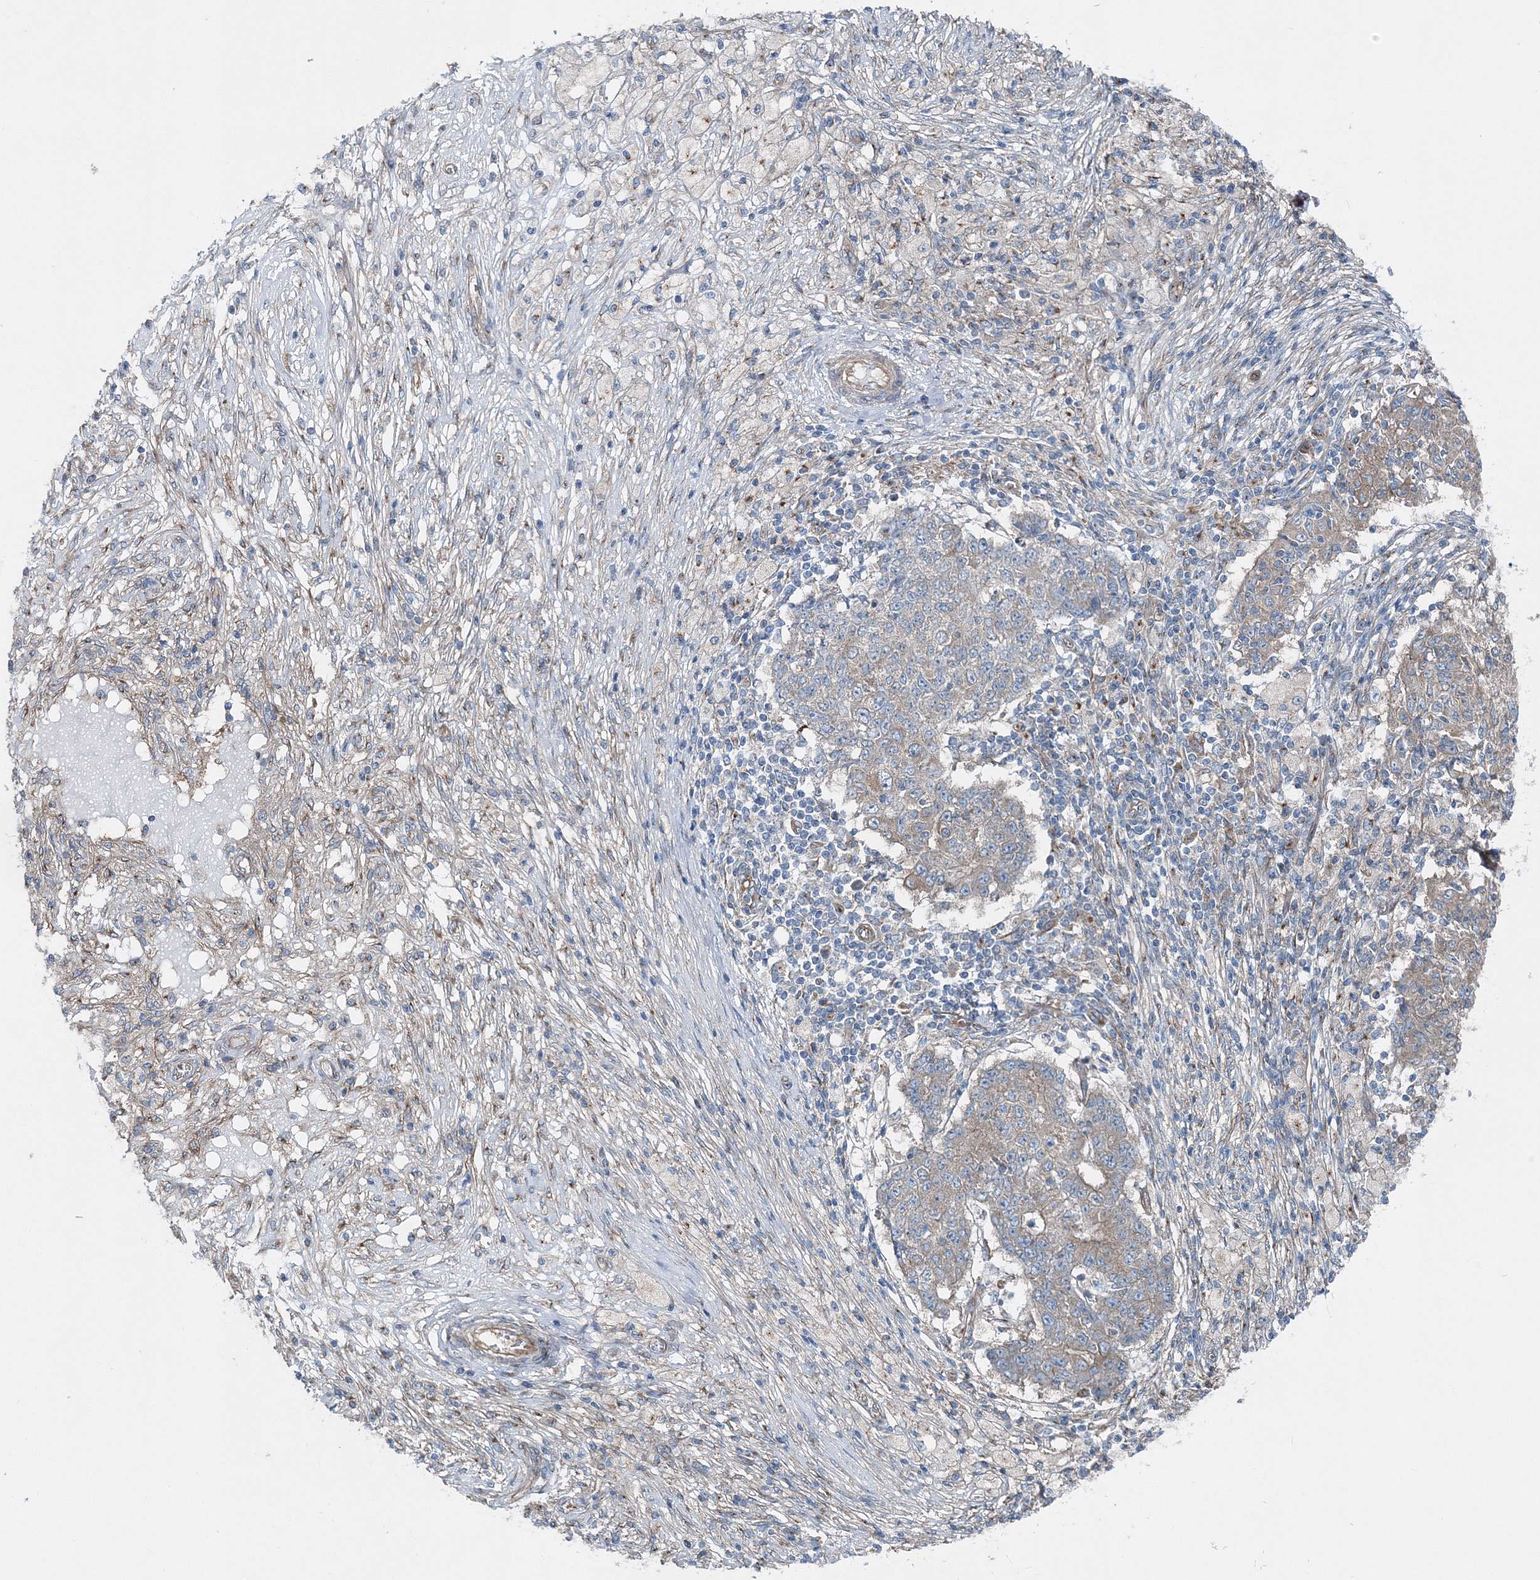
{"staining": {"intensity": "weak", "quantity": ">75%", "location": "cytoplasmic/membranous"}, "tissue": "ovarian cancer", "cell_type": "Tumor cells", "image_type": "cancer", "snomed": [{"axis": "morphology", "description": "Carcinoma, endometroid"}, {"axis": "topography", "description": "Ovary"}], "caption": "Ovarian cancer stained with a brown dye demonstrates weak cytoplasmic/membranous positive positivity in approximately >75% of tumor cells.", "gene": "MPHOSPH9", "patient": {"sex": "female", "age": 42}}